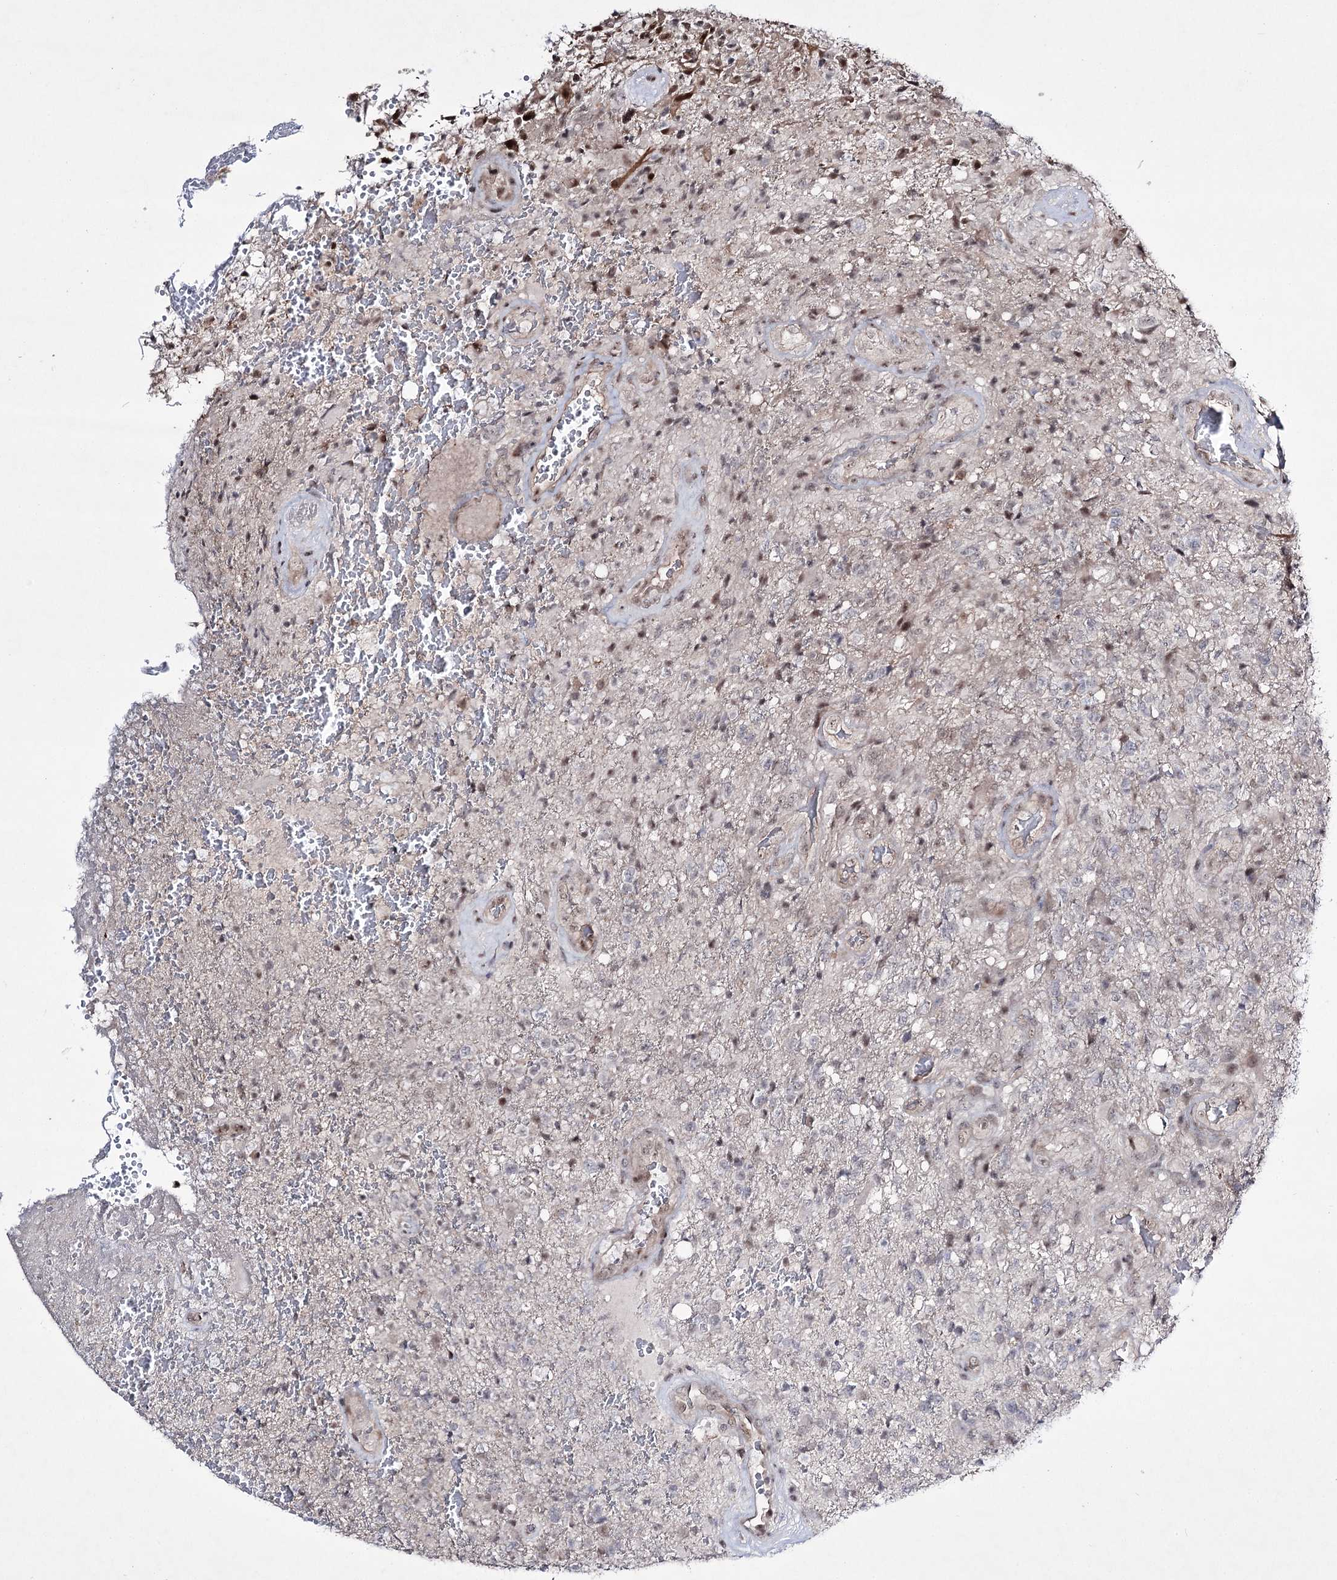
{"staining": {"intensity": "moderate", "quantity": "<25%", "location": "nuclear"}, "tissue": "glioma", "cell_type": "Tumor cells", "image_type": "cancer", "snomed": [{"axis": "morphology", "description": "Glioma, malignant, High grade"}, {"axis": "topography", "description": "Brain"}], "caption": "Malignant glioma (high-grade) stained with DAB IHC reveals low levels of moderate nuclear staining in about <25% of tumor cells.", "gene": "HOXC11", "patient": {"sex": "male", "age": 56}}